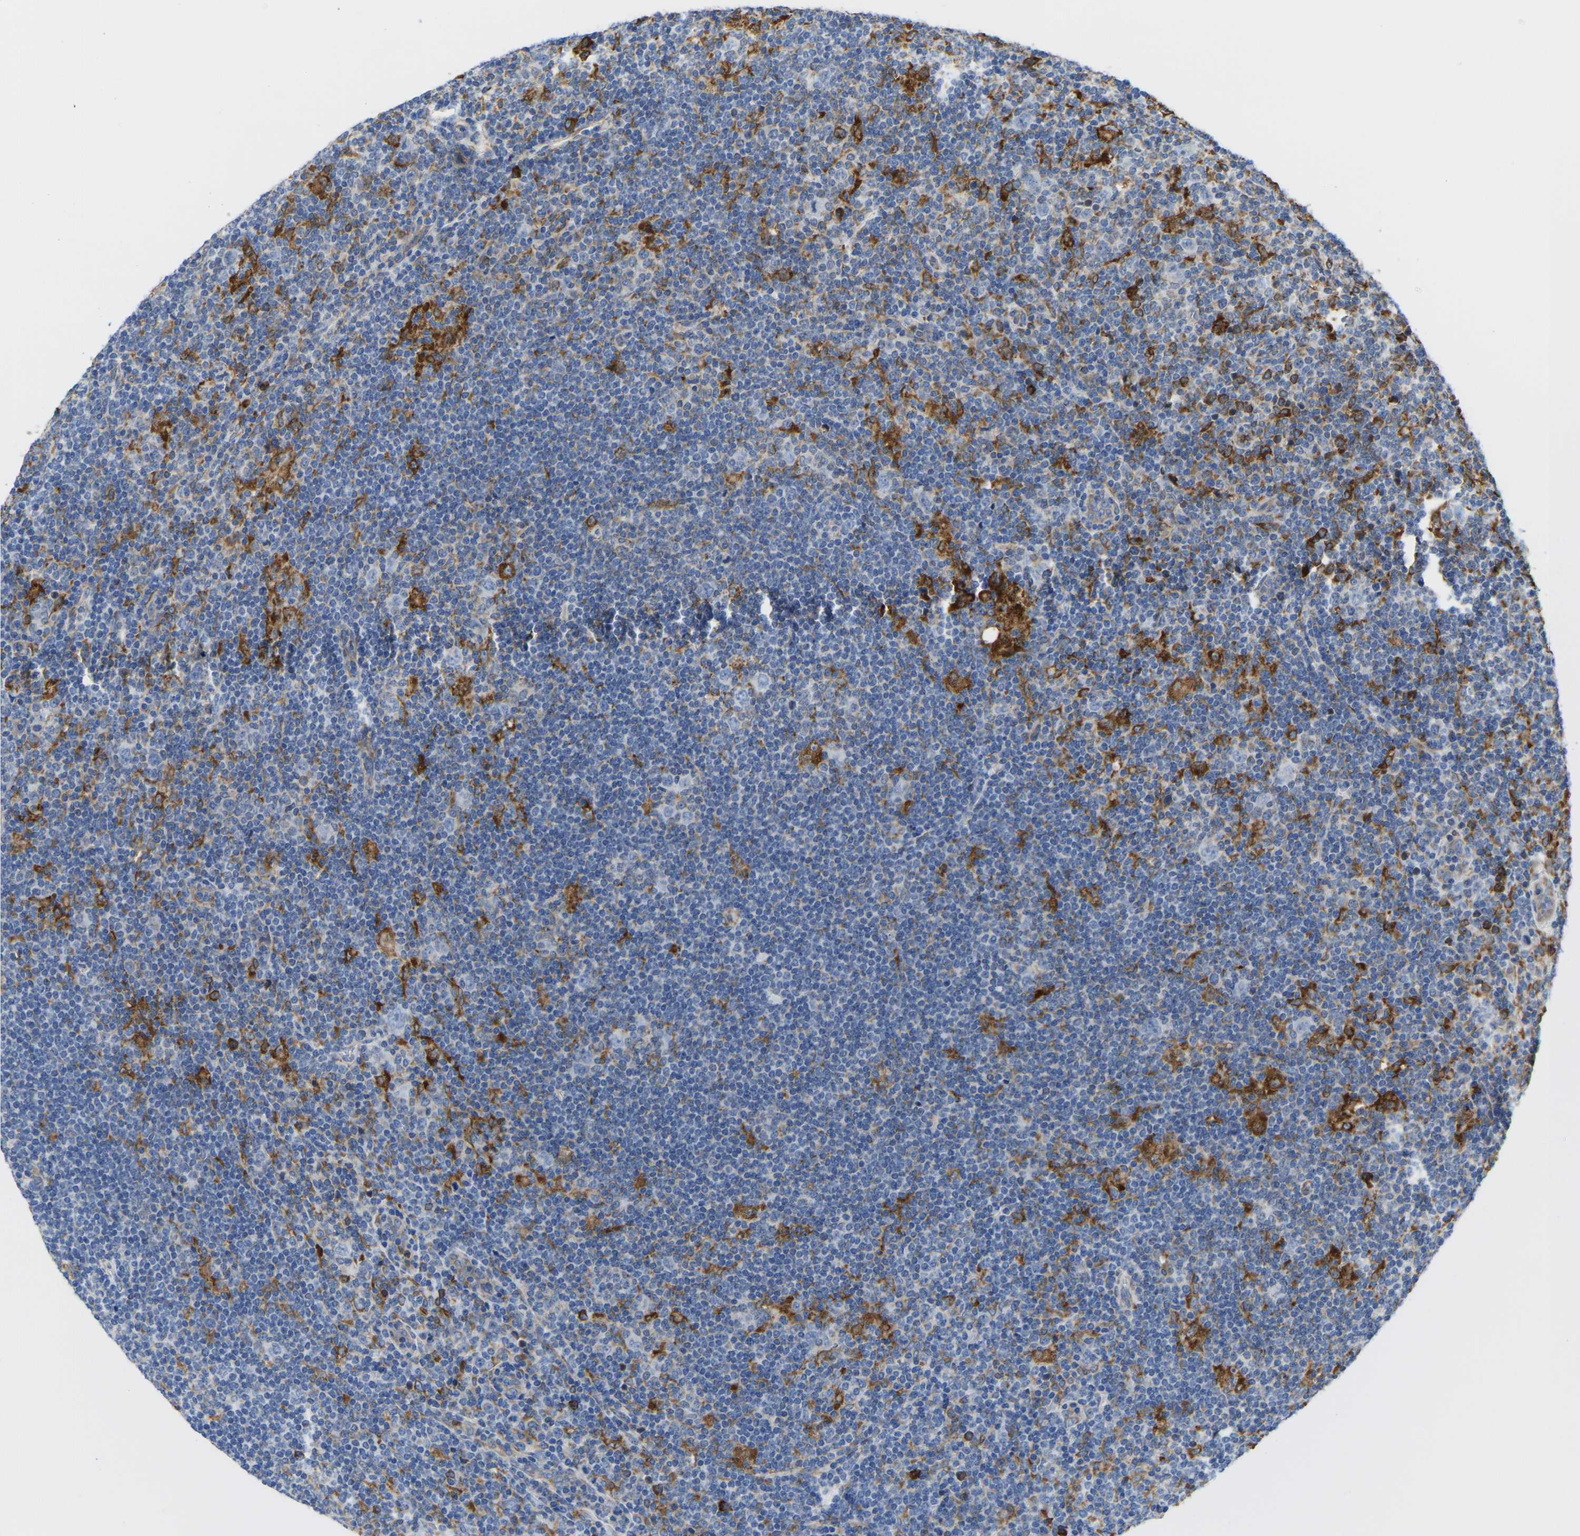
{"staining": {"intensity": "negative", "quantity": "none", "location": "none"}, "tissue": "lymphoma", "cell_type": "Tumor cells", "image_type": "cancer", "snomed": [{"axis": "morphology", "description": "Hodgkin's disease, NOS"}, {"axis": "topography", "description": "Lymph node"}], "caption": "This is a micrograph of IHC staining of lymphoma, which shows no expression in tumor cells.", "gene": "P4HB", "patient": {"sex": "female", "age": 57}}